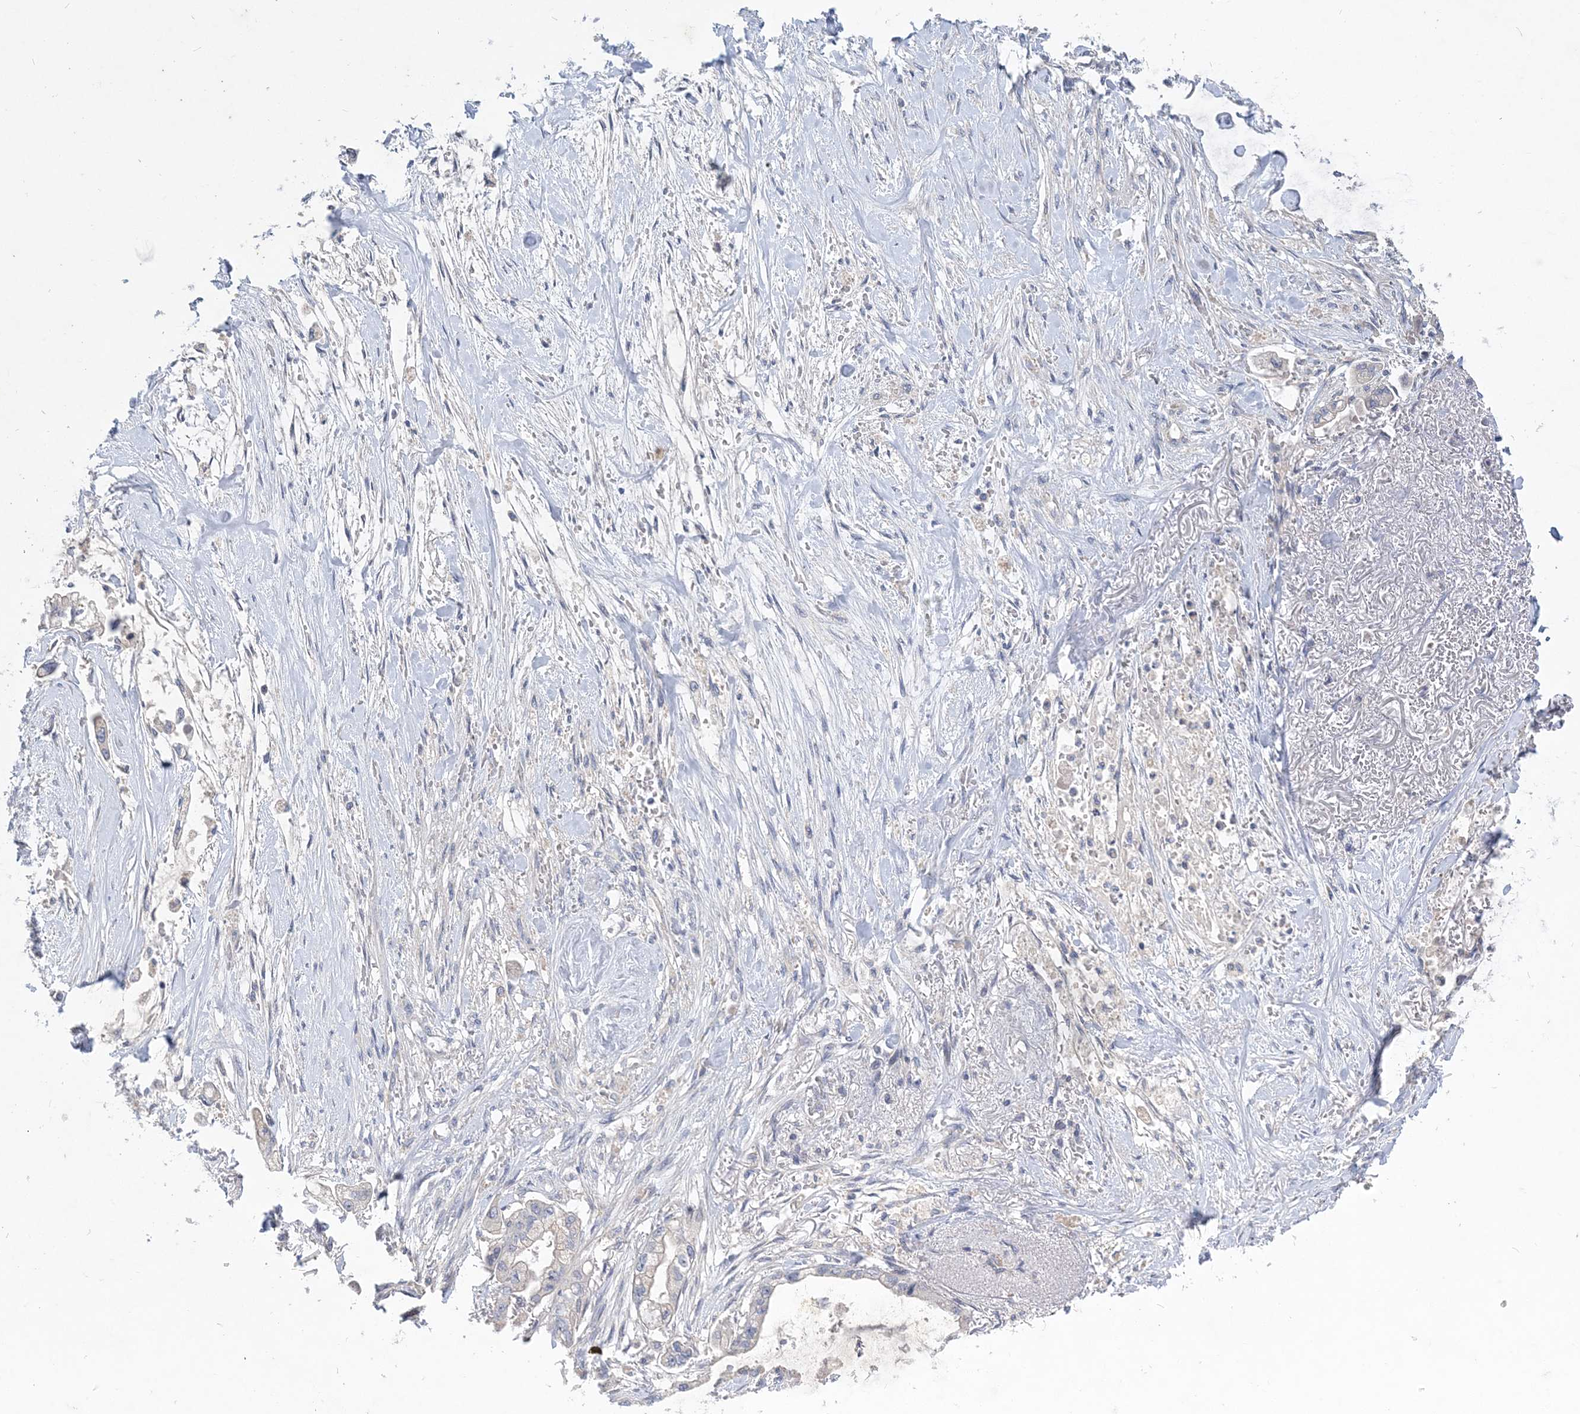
{"staining": {"intensity": "negative", "quantity": "none", "location": "none"}, "tissue": "stomach cancer", "cell_type": "Tumor cells", "image_type": "cancer", "snomed": [{"axis": "morphology", "description": "Adenocarcinoma, NOS"}, {"axis": "topography", "description": "Stomach"}], "caption": "There is no significant staining in tumor cells of stomach cancer. (Immunohistochemistry (ihc), brightfield microscopy, high magnification).", "gene": "ANKRD35", "patient": {"sex": "male", "age": 62}}